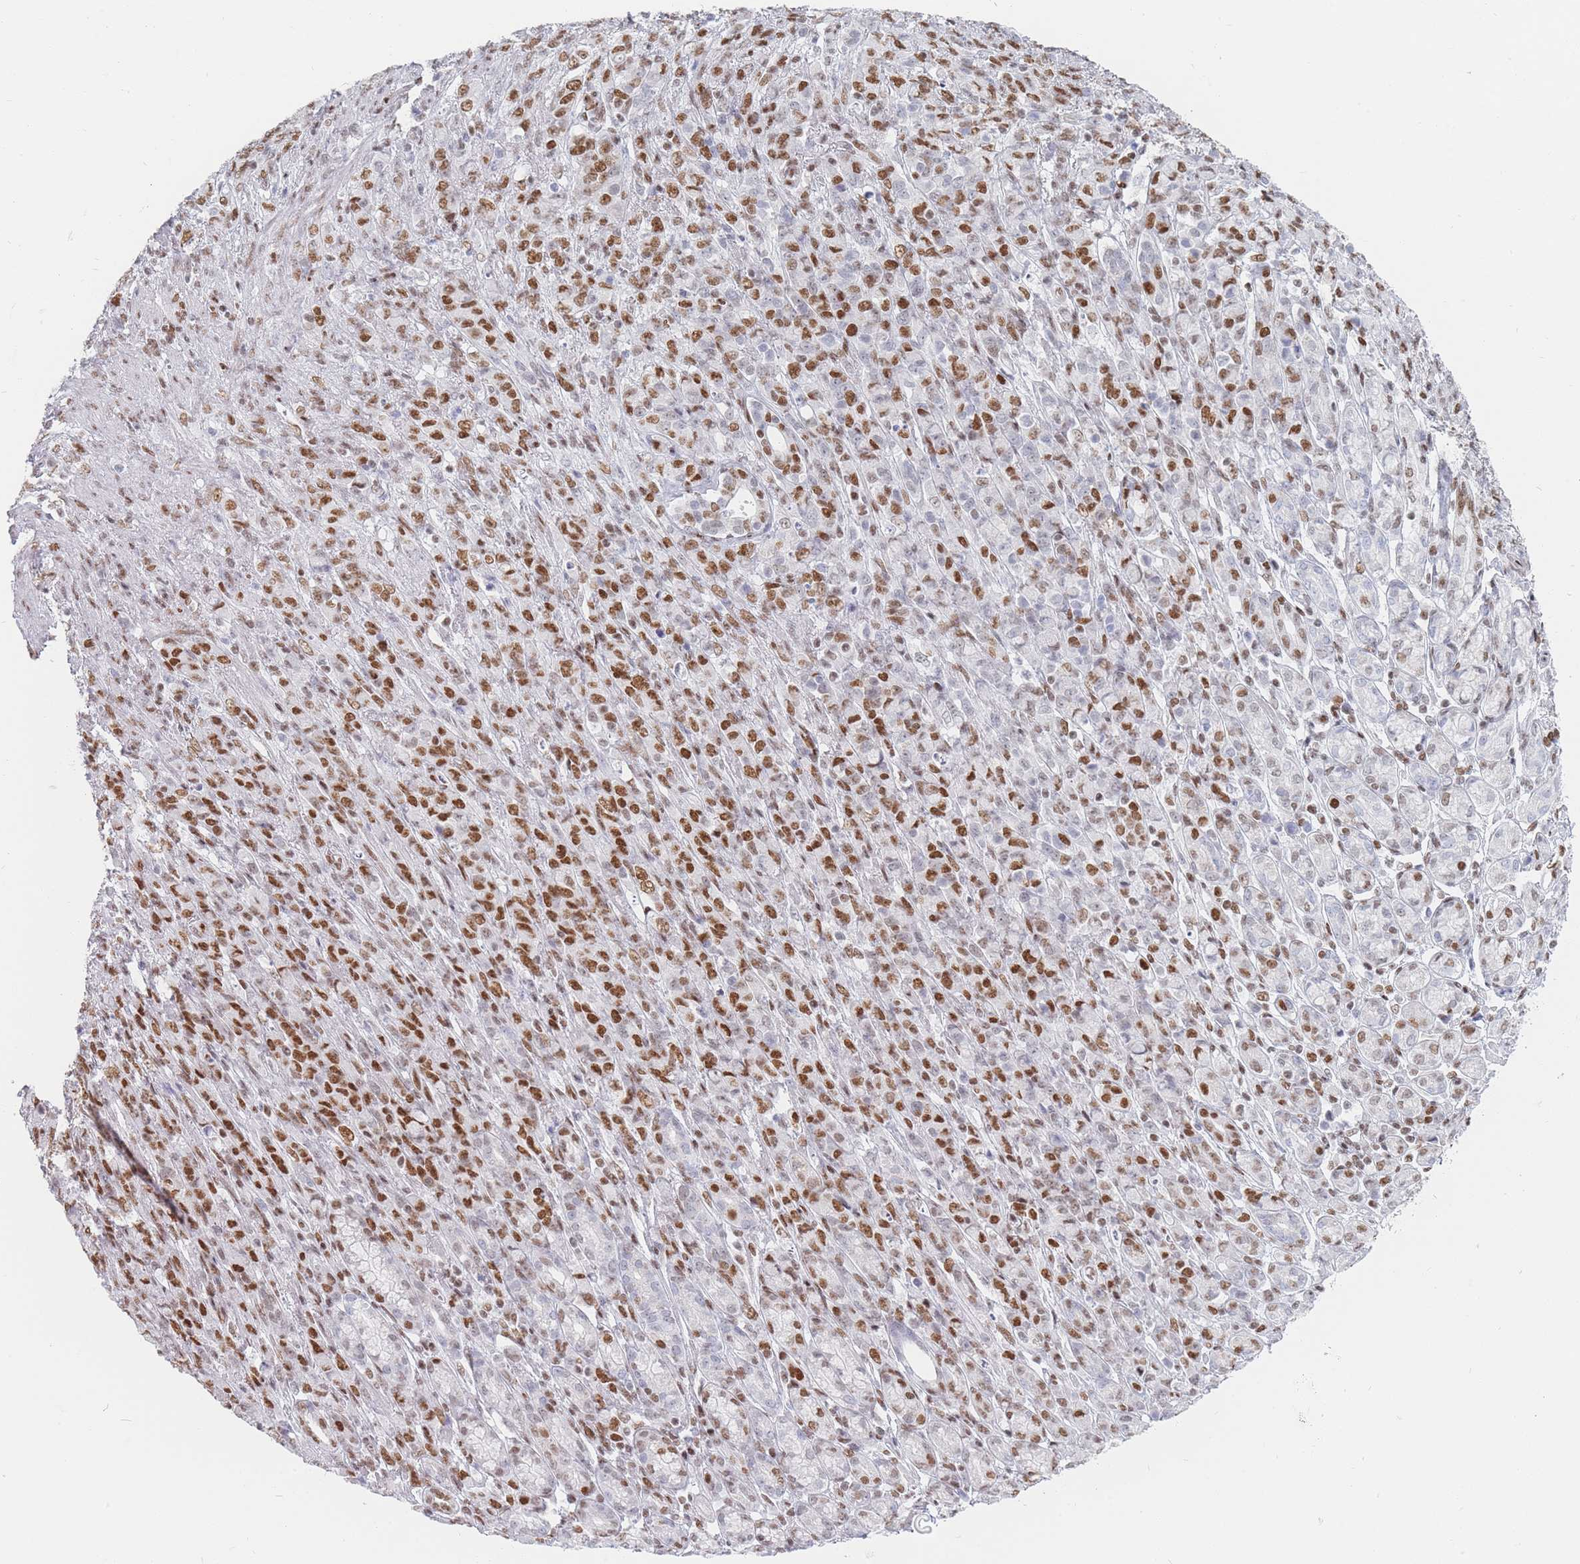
{"staining": {"intensity": "moderate", "quantity": ">75%", "location": "nuclear"}, "tissue": "stomach cancer", "cell_type": "Tumor cells", "image_type": "cancer", "snomed": [{"axis": "morphology", "description": "Adenocarcinoma, NOS"}, {"axis": "topography", "description": "Stomach"}], "caption": "This is a micrograph of immunohistochemistry (IHC) staining of adenocarcinoma (stomach), which shows moderate expression in the nuclear of tumor cells.", "gene": "SAFB2", "patient": {"sex": "female", "age": 79}}